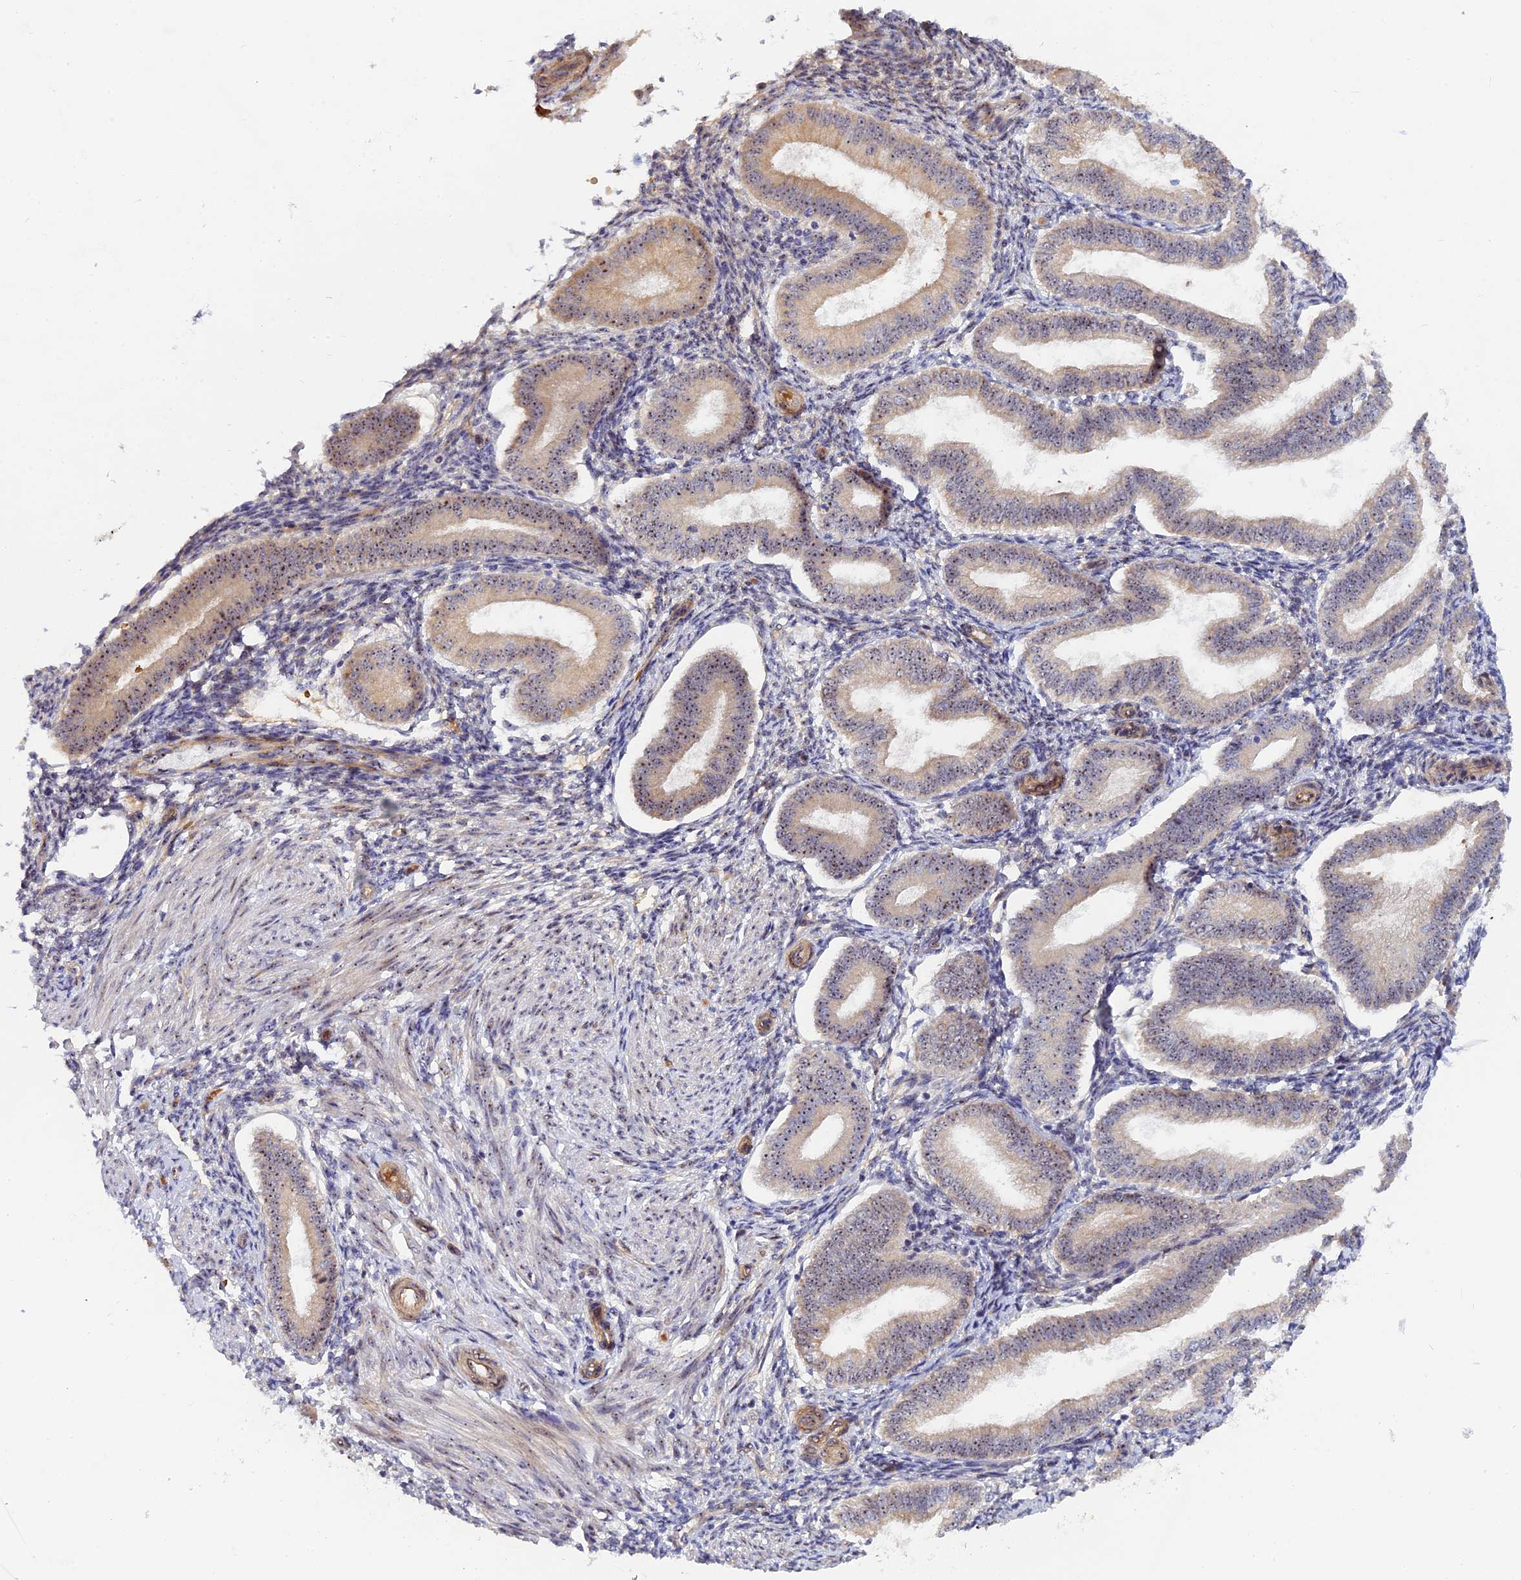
{"staining": {"intensity": "moderate", "quantity": ">75%", "location": "nuclear"}, "tissue": "endometrium", "cell_type": "Cells in endometrial stroma", "image_type": "normal", "snomed": [{"axis": "morphology", "description": "Normal tissue, NOS"}, {"axis": "topography", "description": "Endometrium"}], "caption": "There is medium levels of moderate nuclear expression in cells in endometrial stroma of benign endometrium, as demonstrated by immunohistochemical staining (brown color).", "gene": "DBNDD1", "patient": {"sex": "female", "age": 39}}